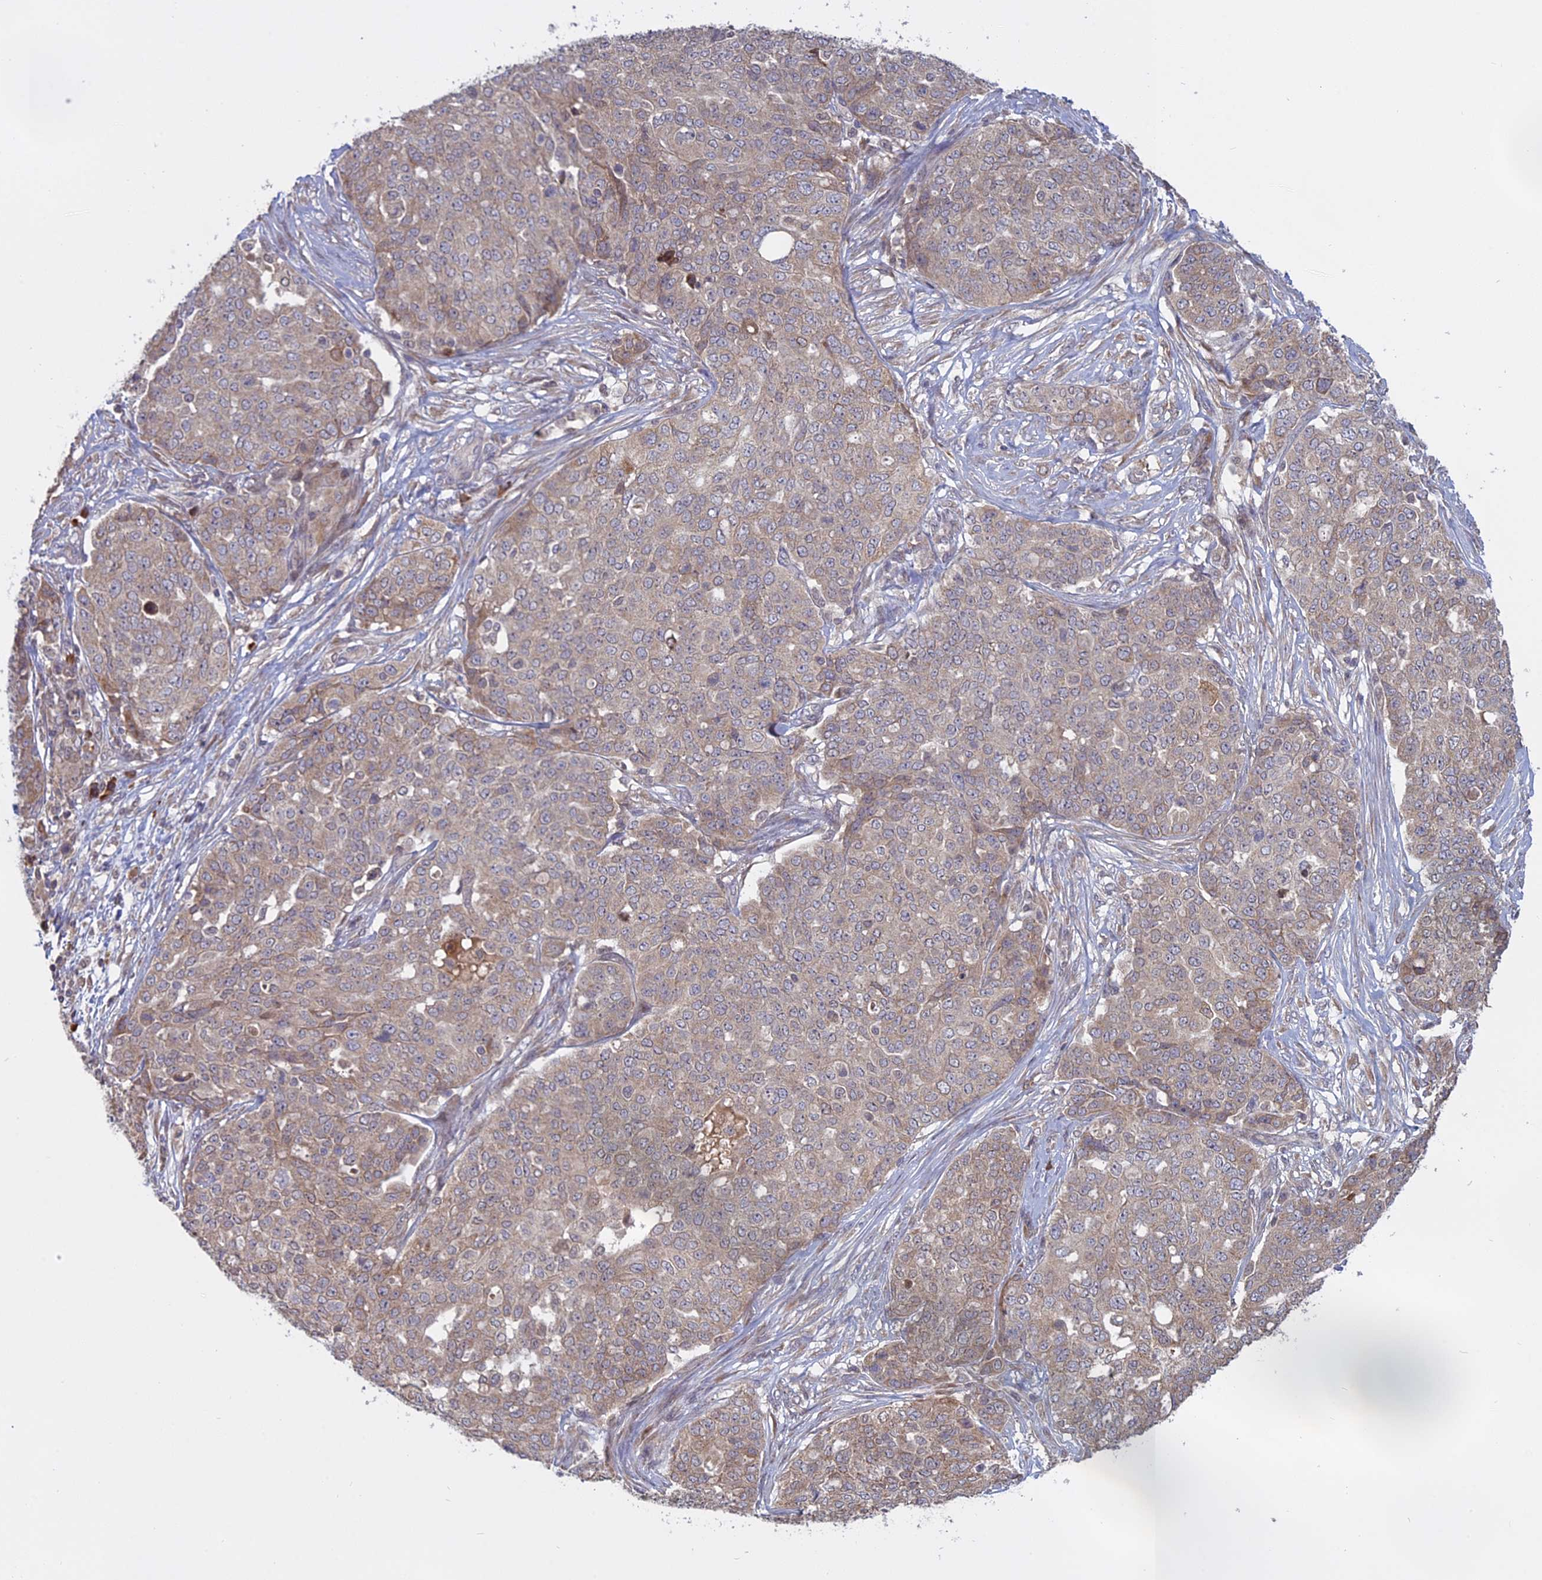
{"staining": {"intensity": "weak", "quantity": "25%-75%", "location": "cytoplasmic/membranous"}, "tissue": "ovarian cancer", "cell_type": "Tumor cells", "image_type": "cancer", "snomed": [{"axis": "morphology", "description": "Cystadenocarcinoma, serous, NOS"}, {"axis": "topography", "description": "Soft tissue"}, {"axis": "topography", "description": "Ovary"}], "caption": "The photomicrograph displays staining of ovarian serous cystadenocarcinoma, revealing weak cytoplasmic/membranous protein staining (brown color) within tumor cells.", "gene": "TMEM208", "patient": {"sex": "female", "age": 57}}